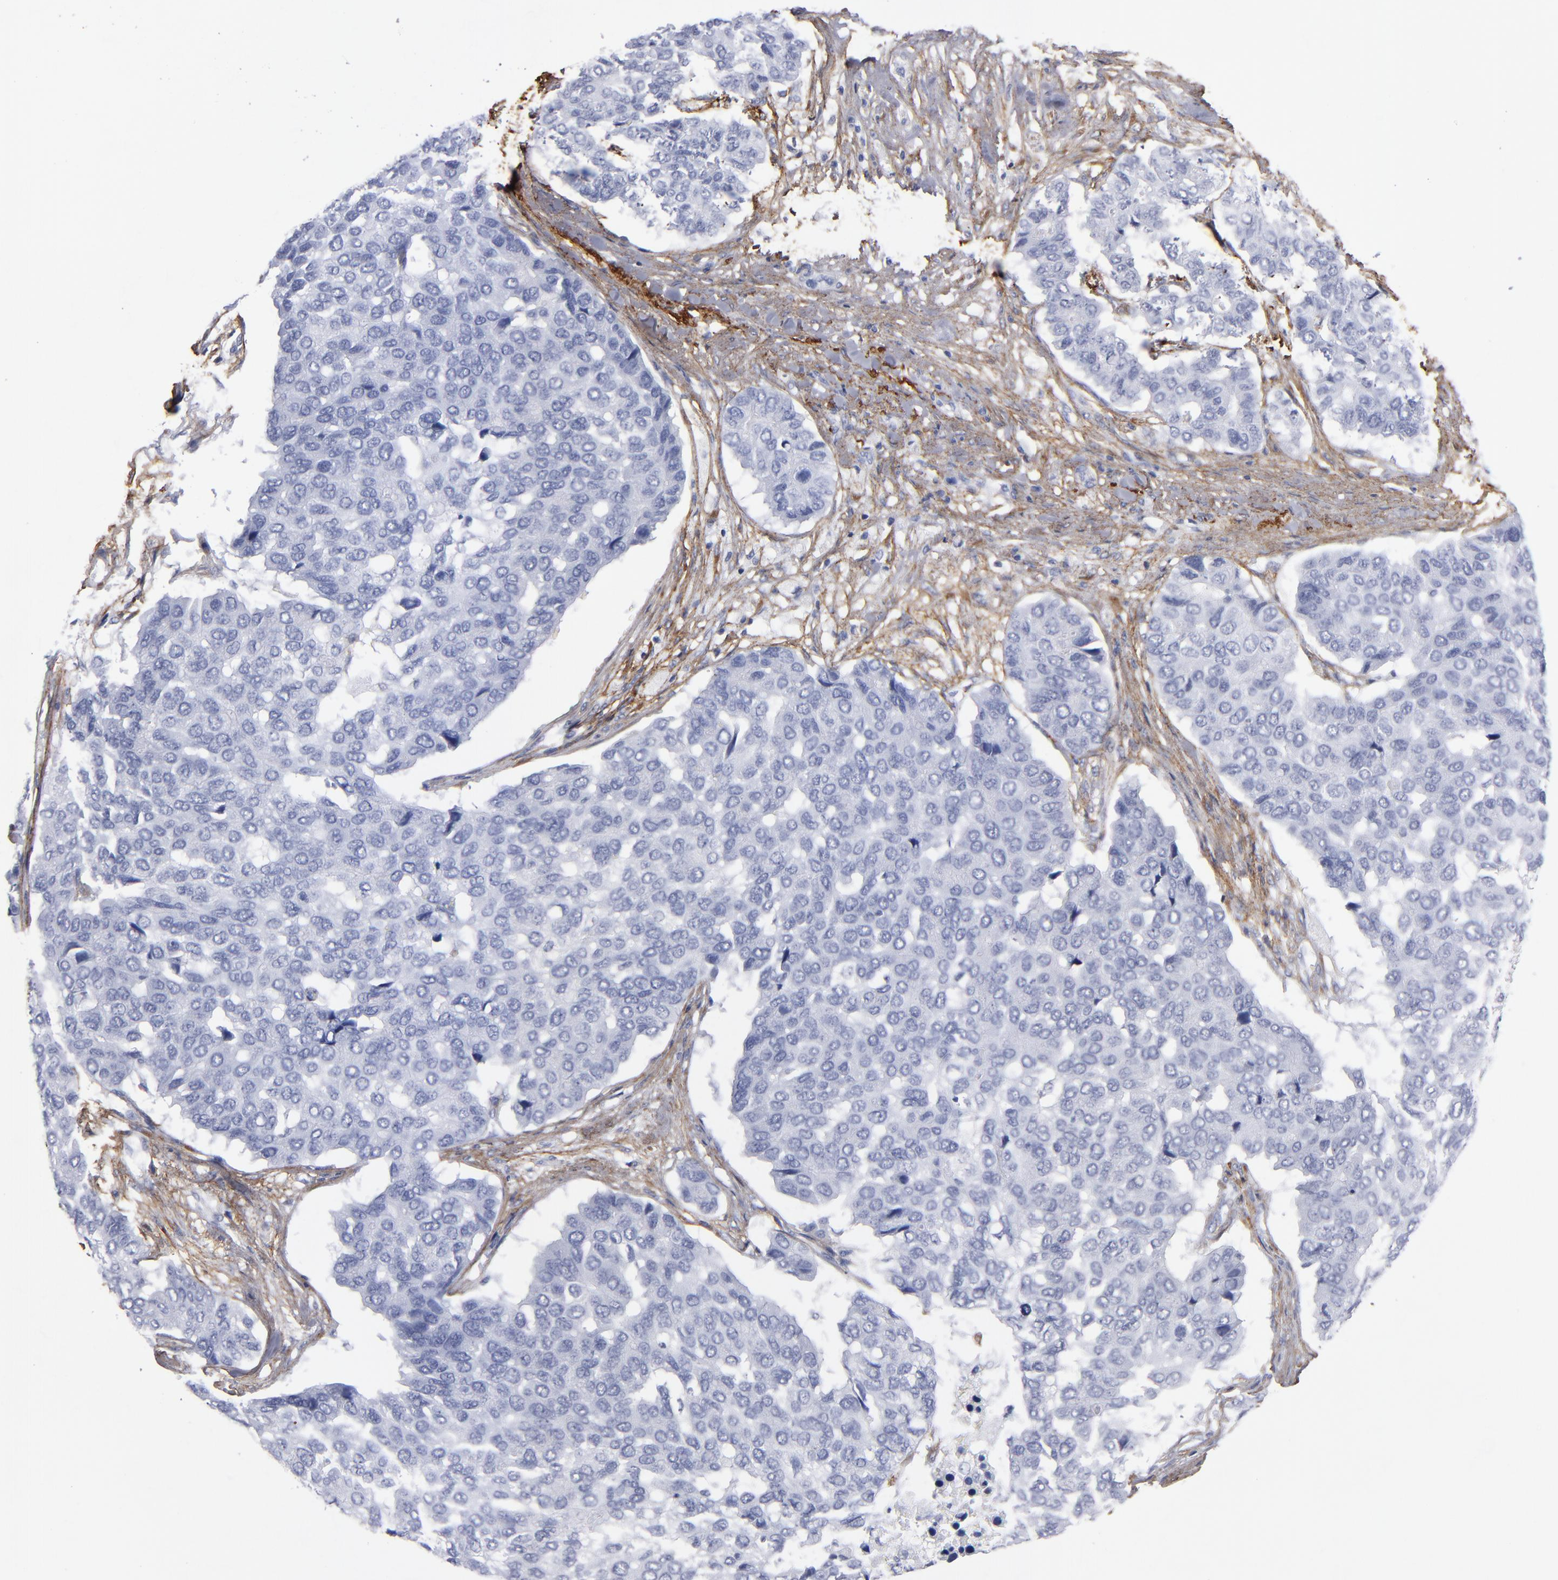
{"staining": {"intensity": "negative", "quantity": "none", "location": "none"}, "tissue": "pancreatic cancer", "cell_type": "Tumor cells", "image_type": "cancer", "snomed": [{"axis": "morphology", "description": "Adenocarcinoma, NOS"}, {"axis": "topography", "description": "Pancreas"}], "caption": "Pancreatic cancer was stained to show a protein in brown. There is no significant expression in tumor cells.", "gene": "EMILIN1", "patient": {"sex": "male", "age": 50}}